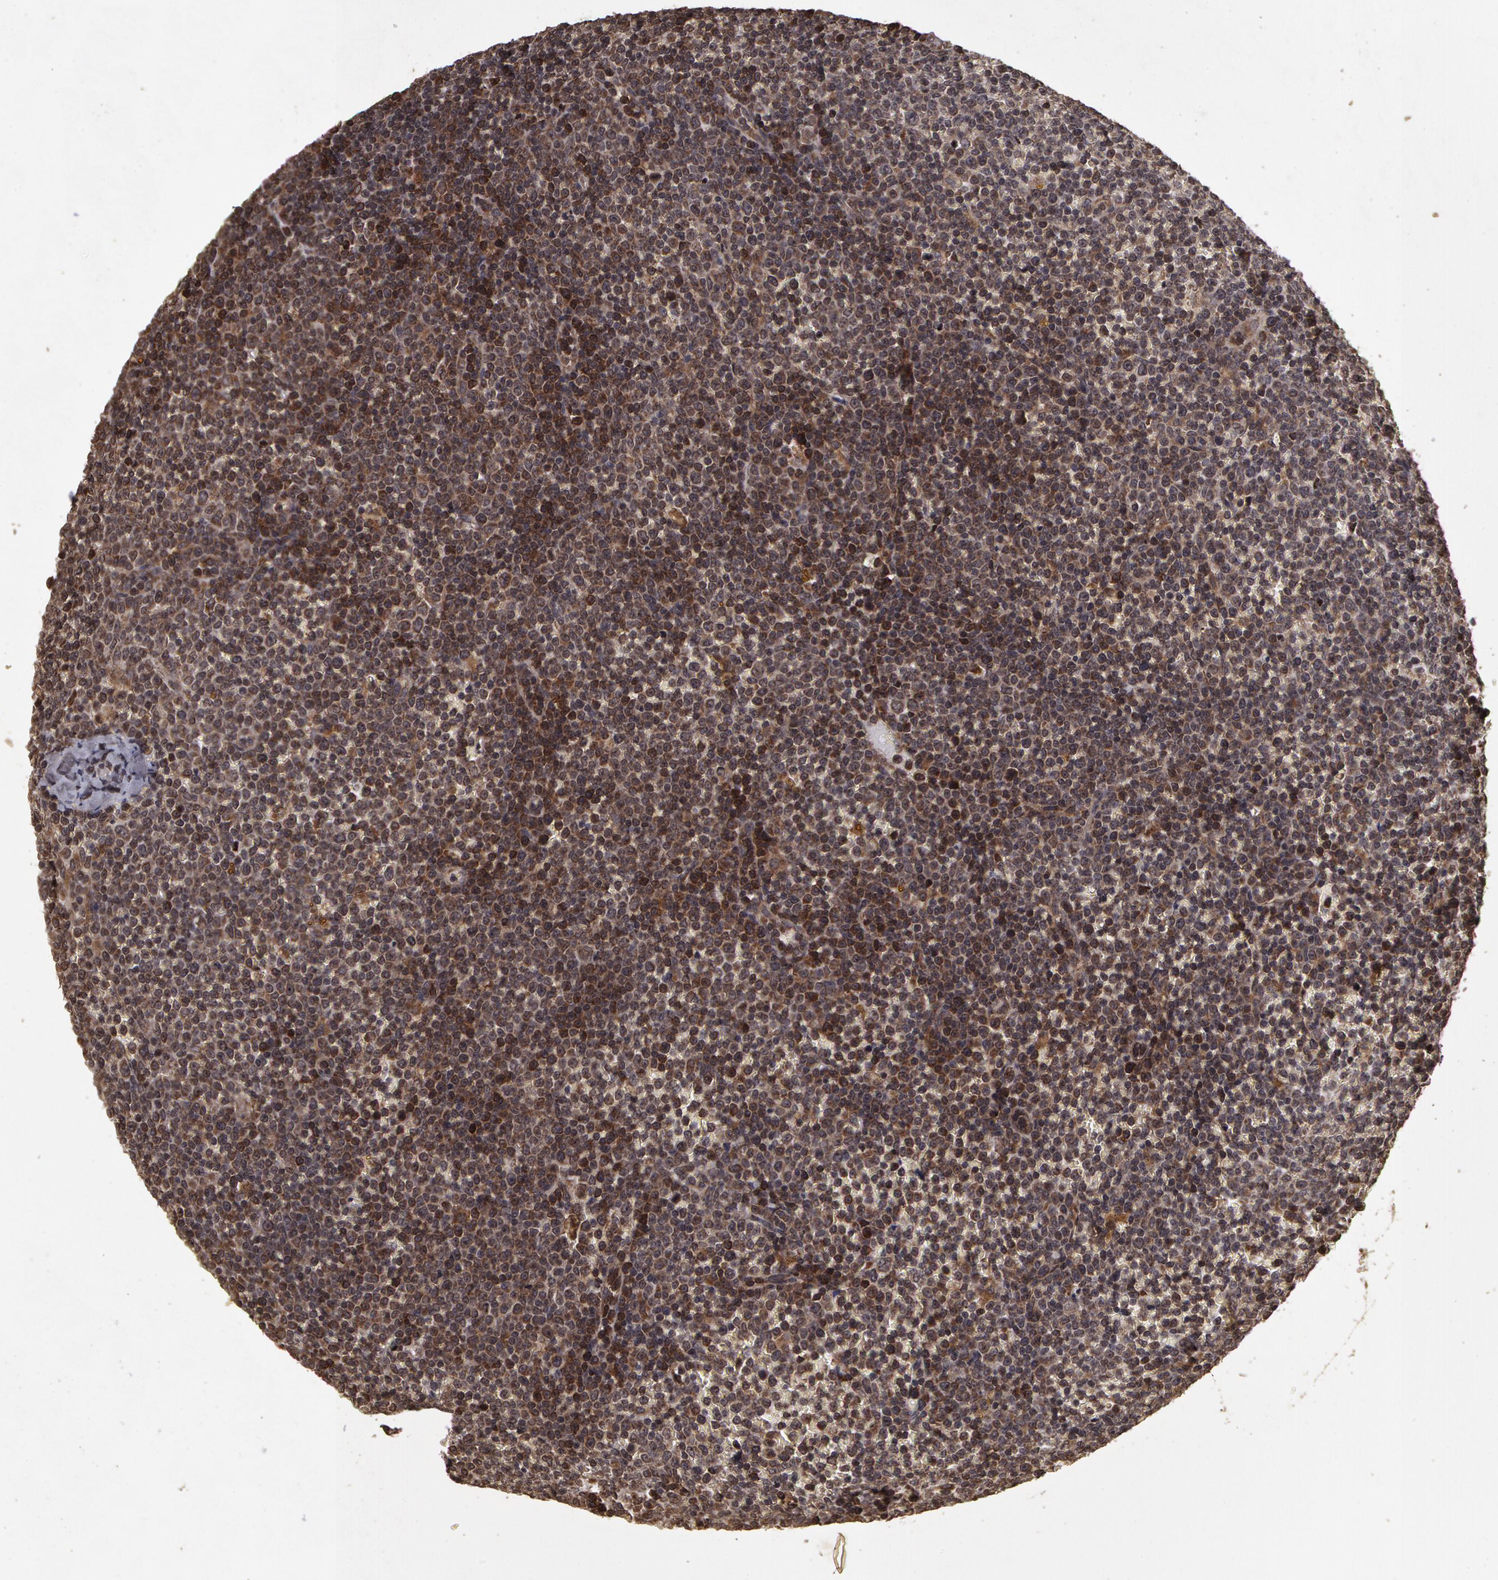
{"staining": {"intensity": "weak", "quantity": ">75%", "location": "cytoplasmic/membranous"}, "tissue": "lymphoma", "cell_type": "Tumor cells", "image_type": "cancer", "snomed": [{"axis": "morphology", "description": "Malignant lymphoma, non-Hodgkin's type, Low grade"}, {"axis": "topography", "description": "Lymph node"}], "caption": "Tumor cells exhibit low levels of weak cytoplasmic/membranous staining in about >75% of cells in malignant lymphoma, non-Hodgkin's type (low-grade). The staining is performed using DAB (3,3'-diaminobenzidine) brown chromogen to label protein expression. The nuclei are counter-stained blue using hematoxylin.", "gene": "CALR", "patient": {"sex": "male", "age": 50}}